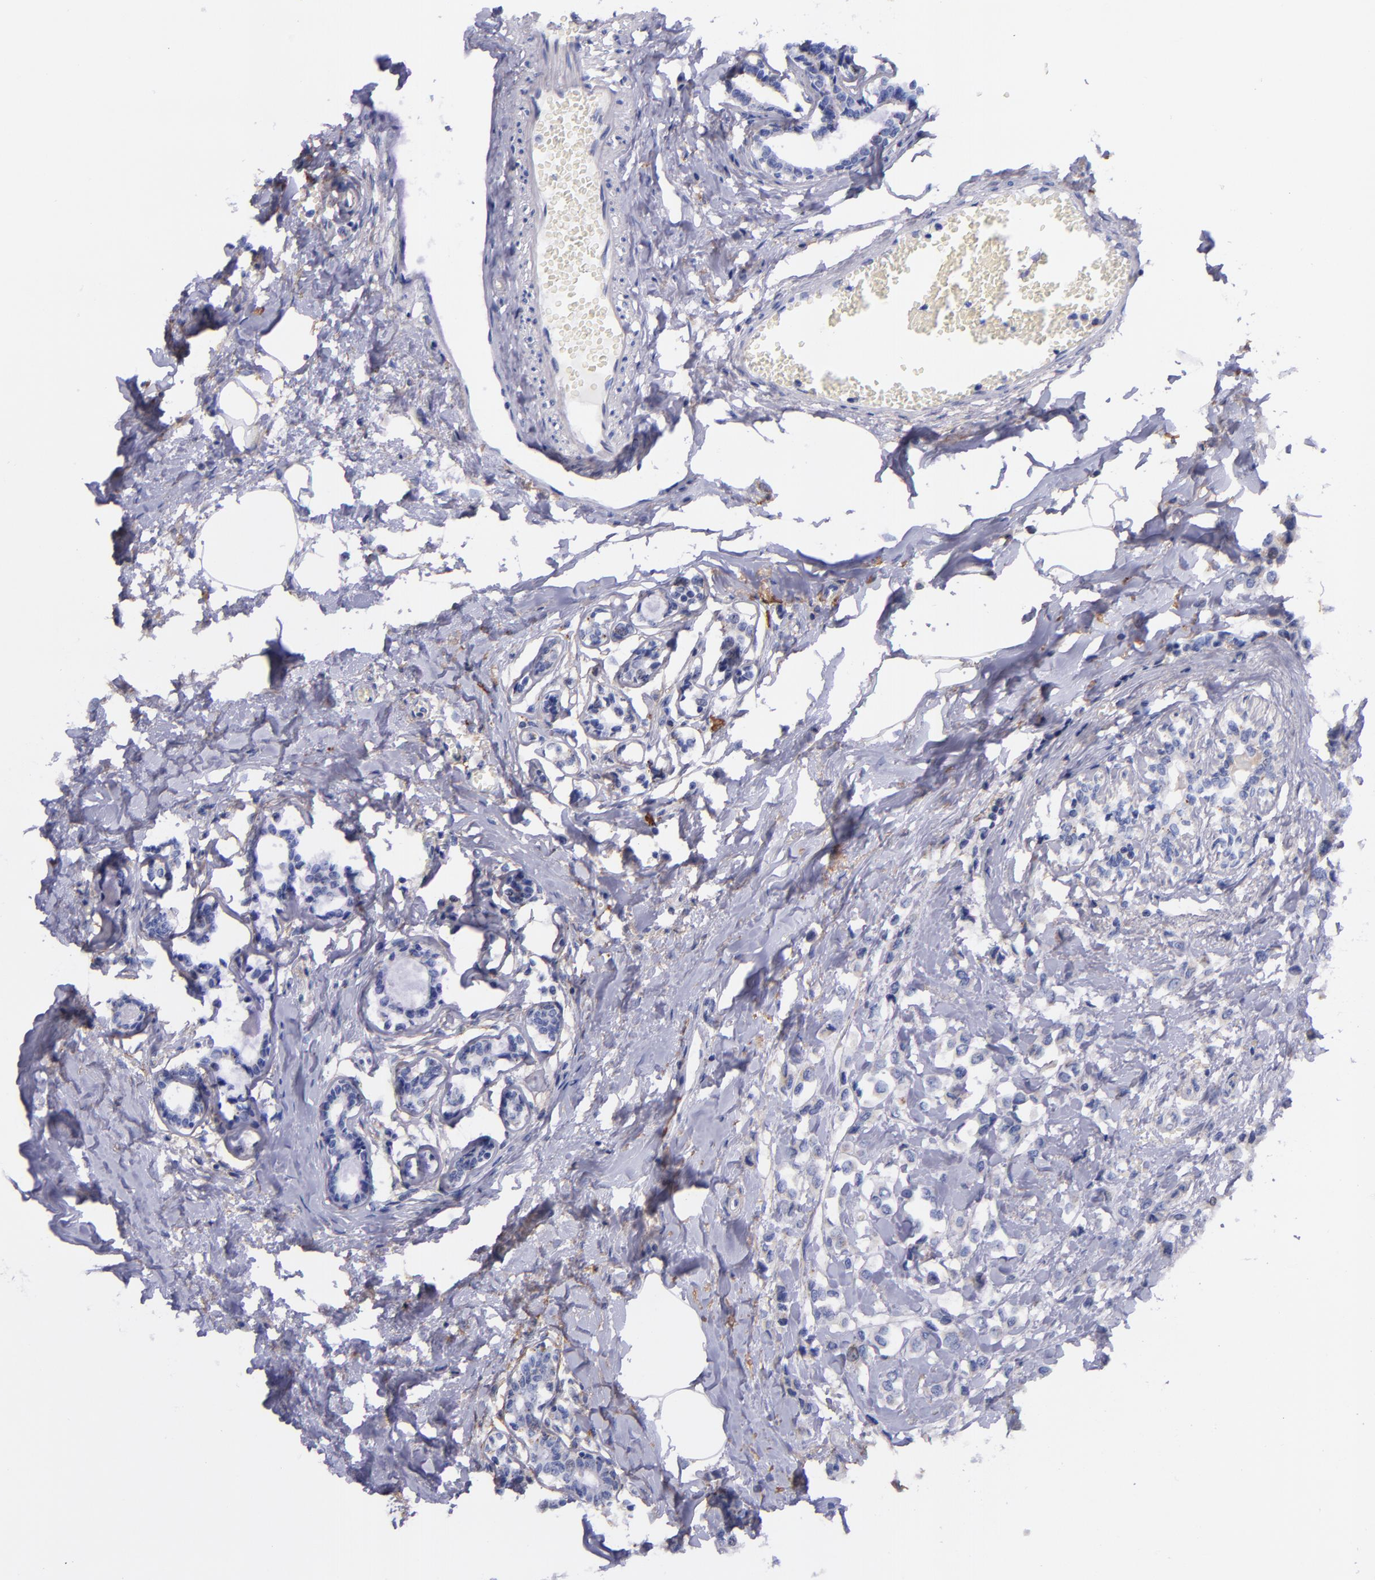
{"staining": {"intensity": "negative", "quantity": "none", "location": "none"}, "tissue": "breast cancer", "cell_type": "Tumor cells", "image_type": "cancer", "snomed": [{"axis": "morphology", "description": "Lobular carcinoma"}, {"axis": "topography", "description": "Breast"}], "caption": "A histopathology image of breast lobular carcinoma stained for a protein displays no brown staining in tumor cells. The staining is performed using DAB brown chromogen with nuclei counter-stained in using hematoxylin.", "gene": "IVL", "patient": {"sex": "female", "age": 51}}